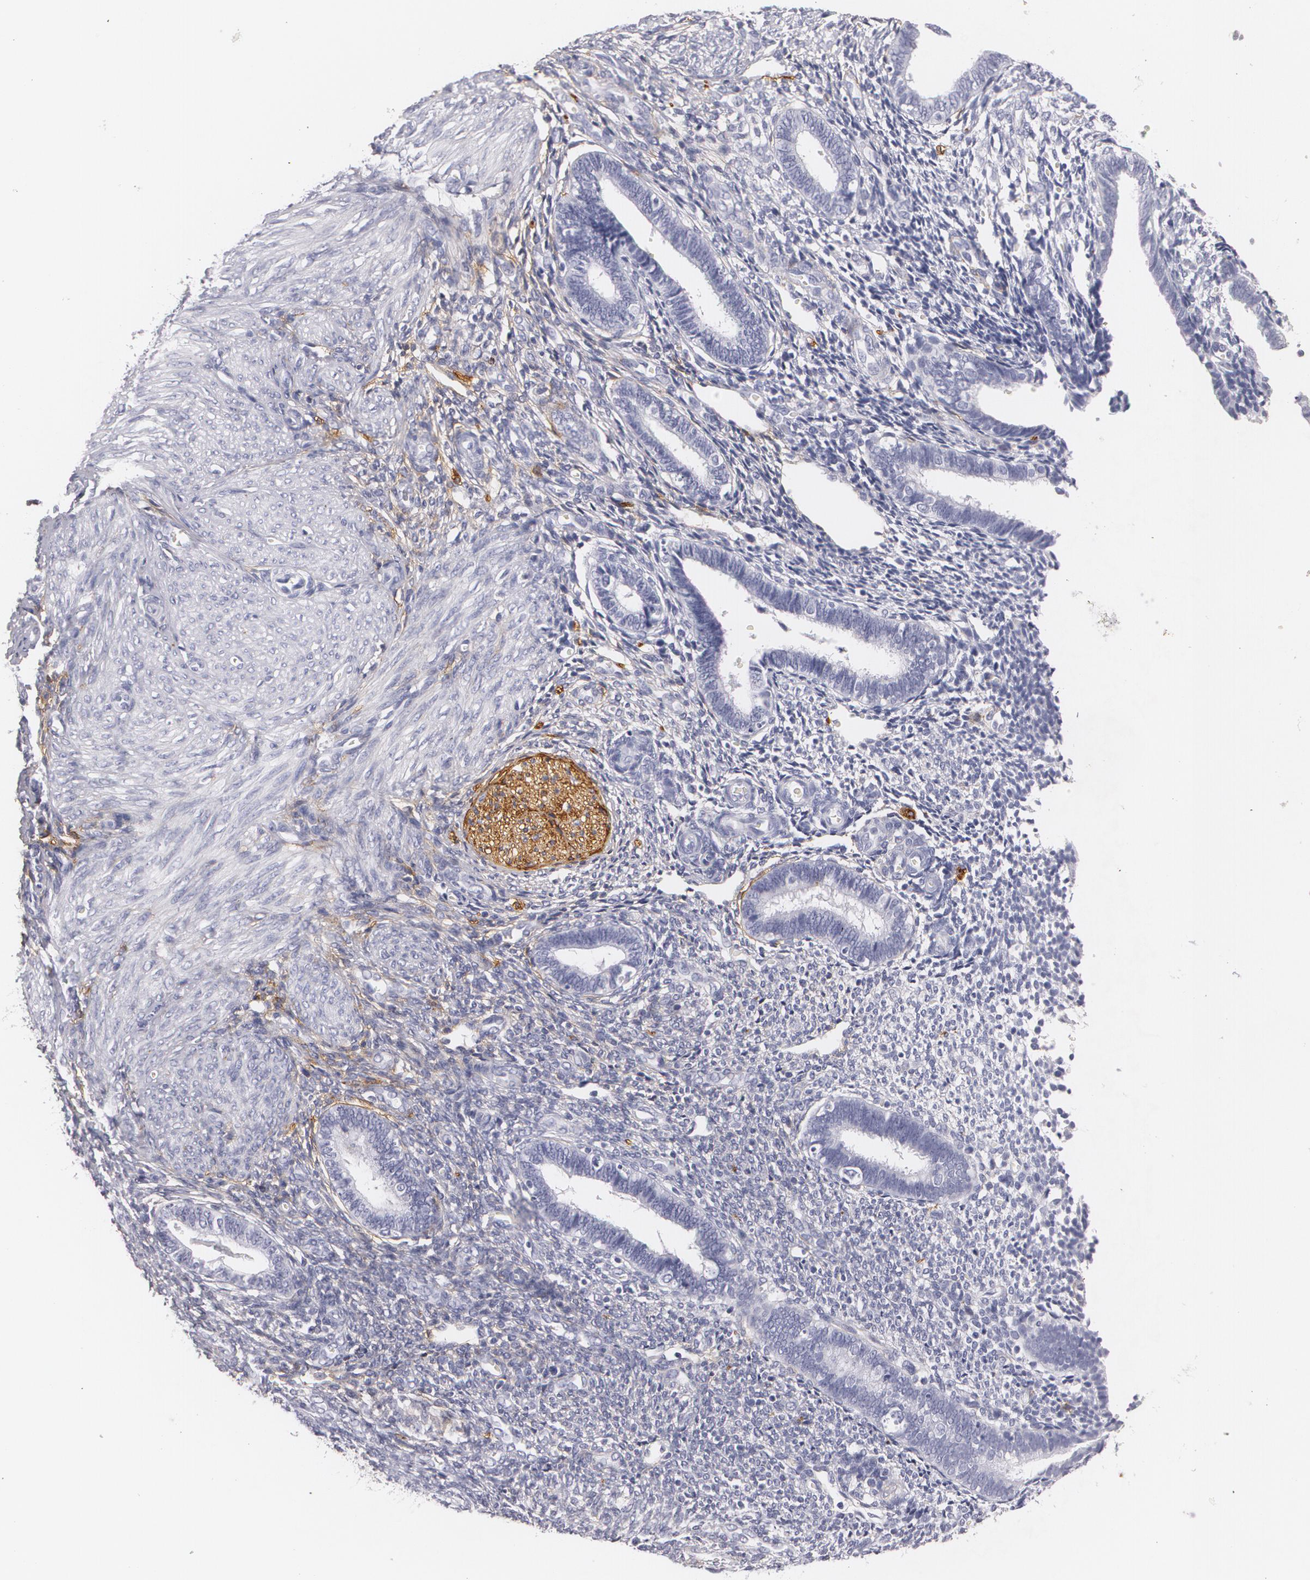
{"staining": {"intensity": "negative", "quantity": "none", "location": "none"}, "tissue": "endometrium", "cell_type": "Cells in endometrial stroma", "image_type": "normal", "snomed": [{"axis": "morphology", "description": "Normal tissue, NOS"}, {"axis": "topography", "description": "Endometrium"}], "caption": "Protein analysis of normal endometrium displays no significant expression in cells in endometrial stroma.", "gene": "NGFR", "patient": {"sex": "female", "age": 27}}